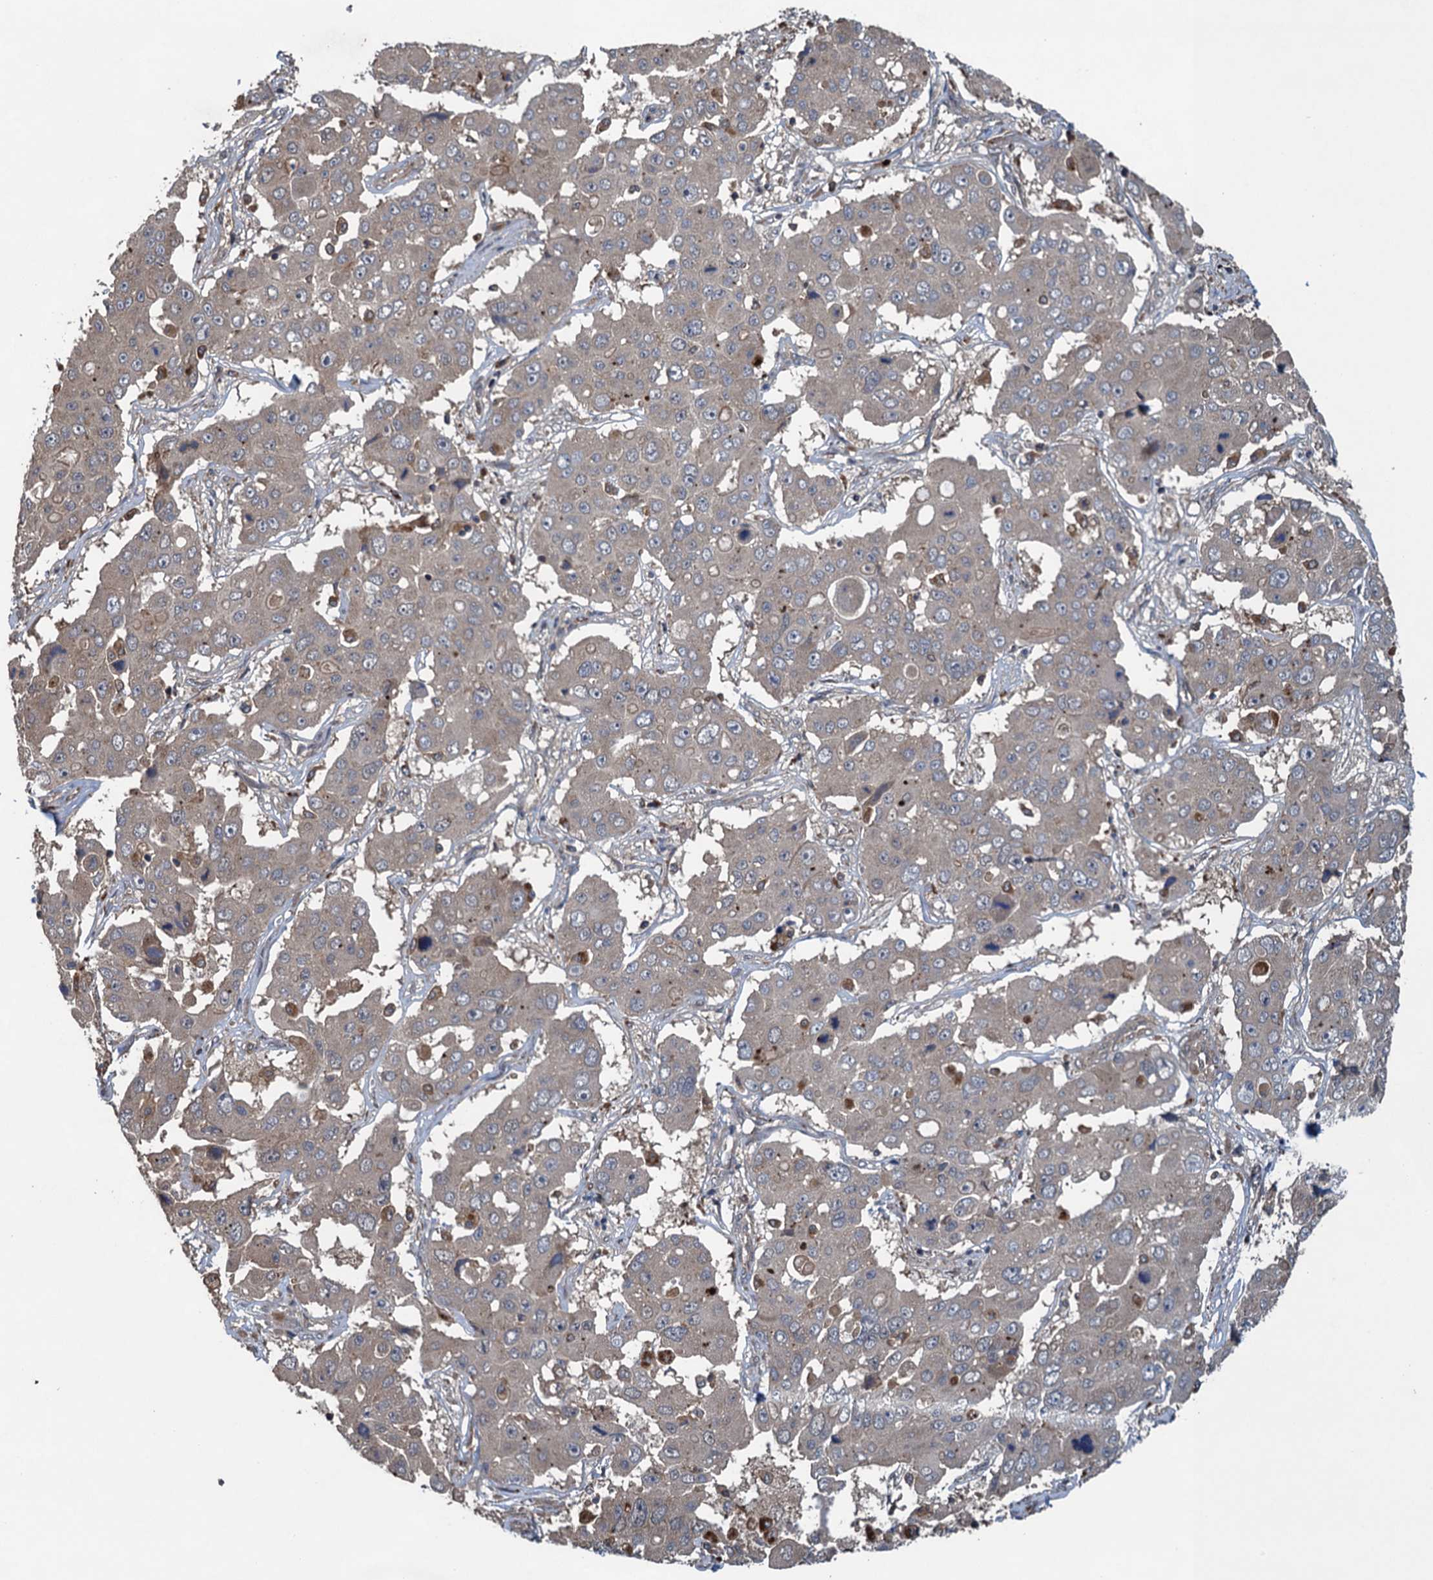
{"staining": {"intensity": "weak", "quantity": "<25%", "location": "cytoplasmic/membranous"}, "tissue": "liver cancer", "cell_type": "Tumor cells", "image_type": "cancer", "snomed": [{"axis": "morphology", "description": "Cholangiocarcinoma"}, {"axis": "topography", "description": "Liver"}], "caption": "Liver cancer (cholangiocarcinoma) was stained to show a protein in brown. There is no significant expression in tumor cells. (DAB immunohistochemistry (IHC) with hematoxylin counter stain).", "gene": "CNTN5", "patient": {"sex": "male", "age": 67}}